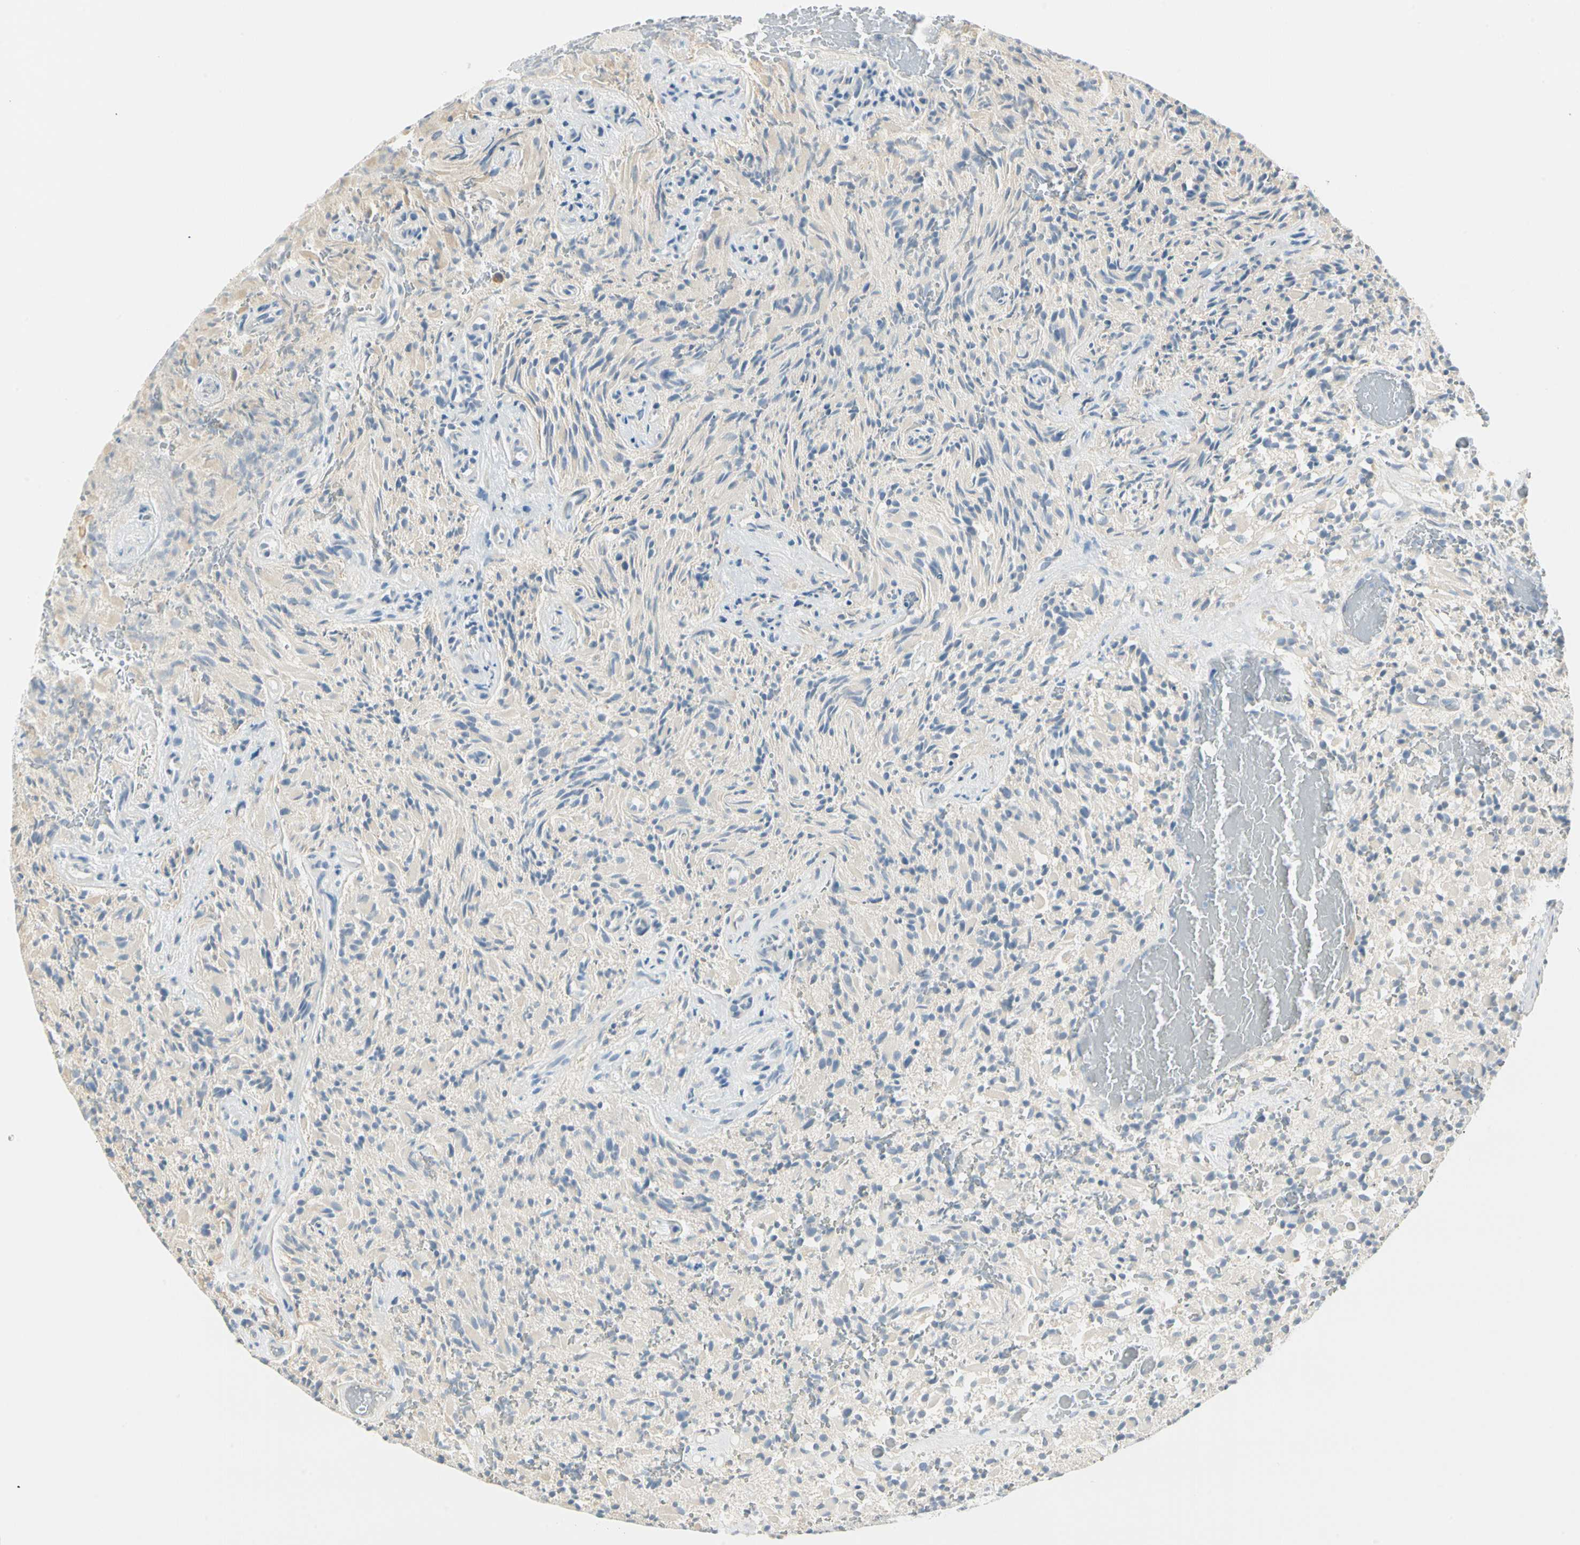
{"staining": {"intensity": "weak", "quantity": "25%-75%", "location": "cytoplasmic/membranous"}, "tissue": "glioma", "cell_type": "Tumor cells", "image_type": "cancer", "snomed": [{"axis": "morphology", "description": "Glioma, malignant, High grade"}, {"axis": "topography", "description": "Brain"}], "caption": "Immunohistochemistry staining of malignant high-grade glioma, which displays low levels of weak cytoplasmic/membranous staining in approximately 25%-75% of tumor cells indicating weak cytoplasmic/membranous protein staining. The staining was performed using DAB (brown) for protein detection and nuclei were counterstained in hematoxylin (blue).", "gene": "MLLT10", "patient": {"sex": "male", "age": 71}}